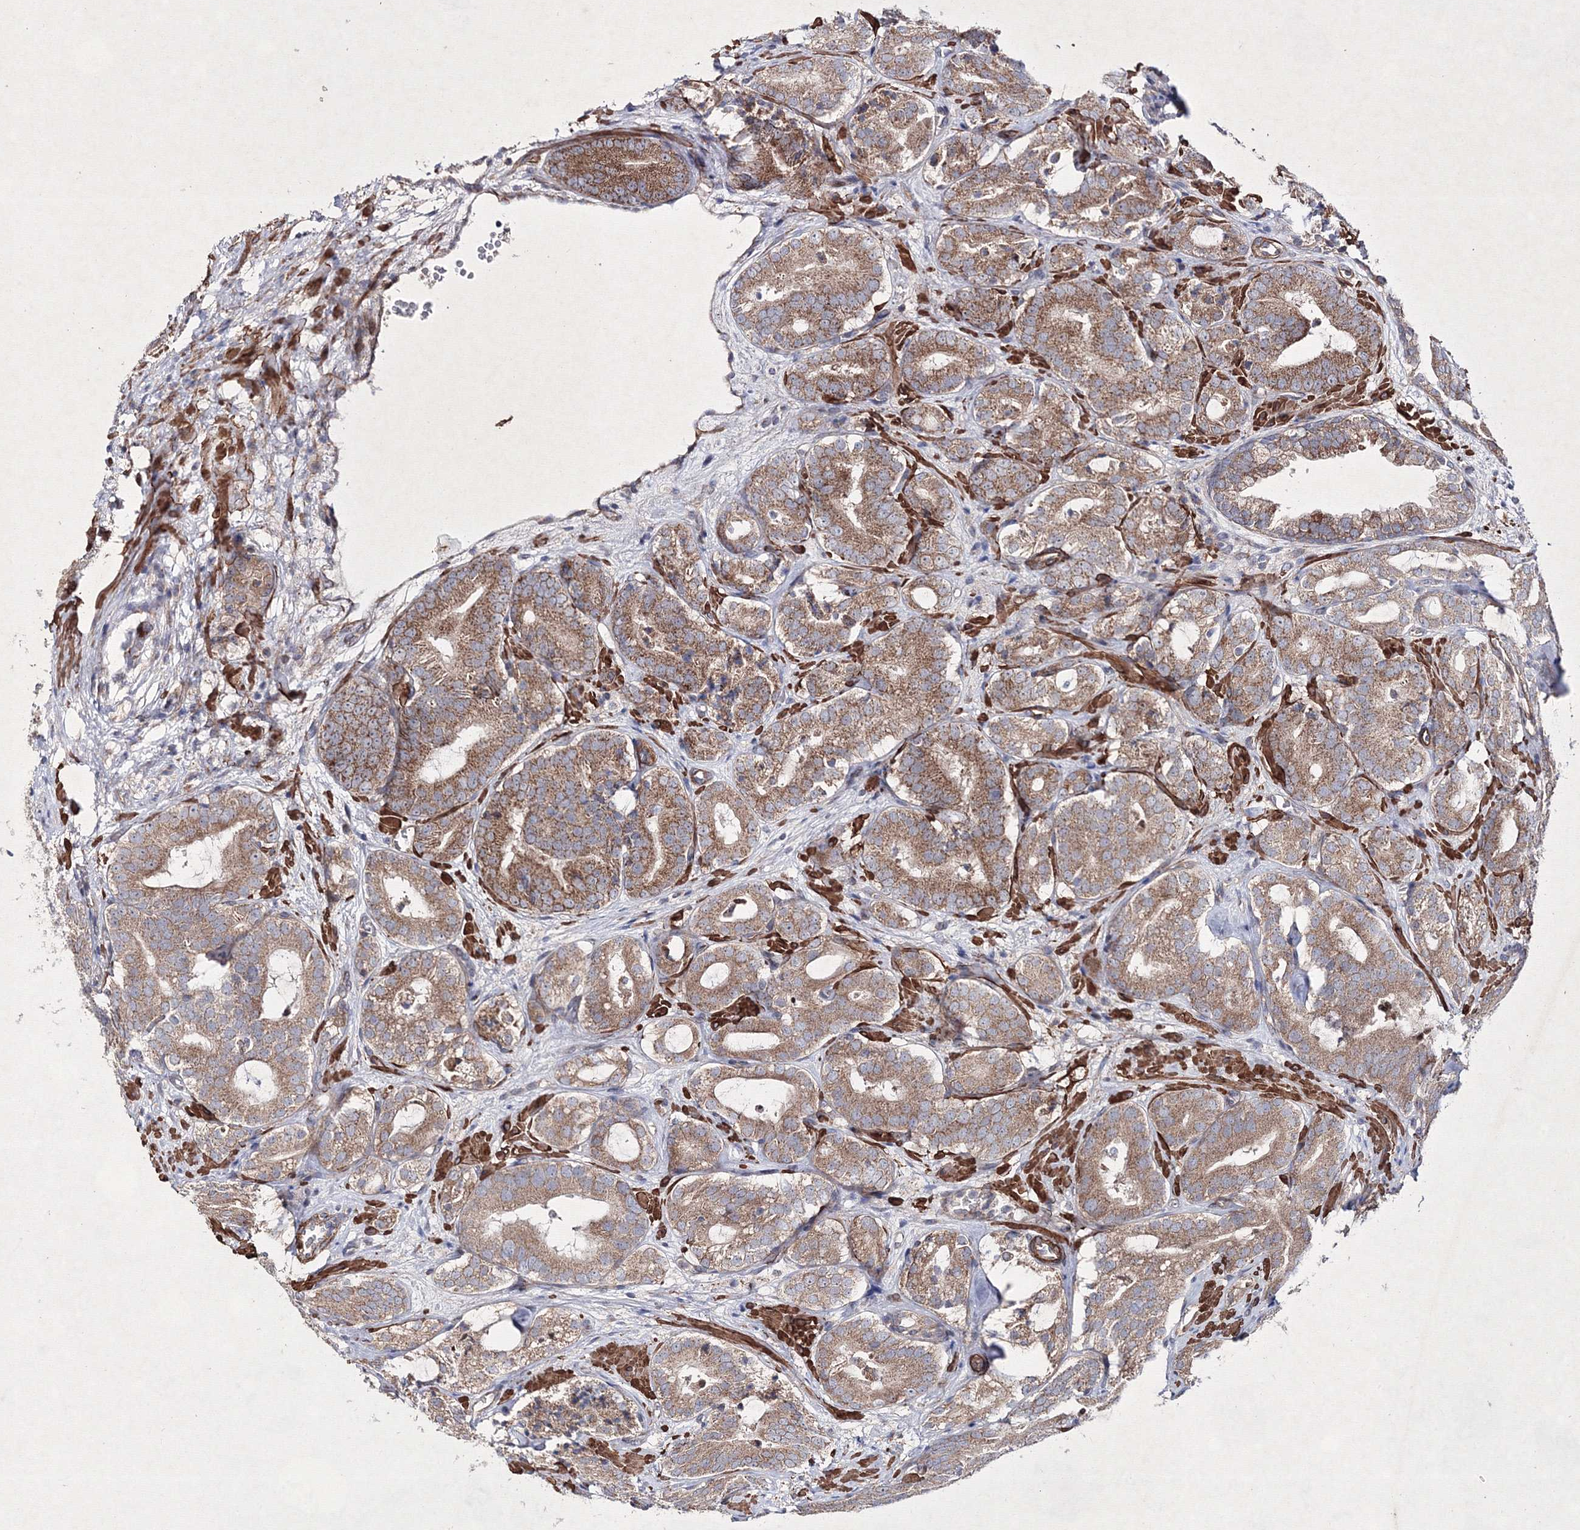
{"staining": {"intensity": "moderate", "quantity": ">75%", "location": "cytoplasmic/membranous"}, "tissue": "prostate cancer", "cell_type": "Tumor cells", "image_type": "cancer", "snomed": [{"axis": "morphology", "description": "Adenocarcinoma, High grade"}, {"axis": "topography", "description": "Prostate"}], "caption": "Protein staining of prostate cancer (high-grade adenocarcinoma) tissue reveals moderate cytoplasmic/membranous positivity in about >75% of tumor cells. Using DAB (3,3'-diaminobenzidine) (brown) and hematoxylin (blue) stains, captured at high magnification using brightfield microscopy.", "gene": "GFM1", "patient": {"sex": "male", "age": 57}}